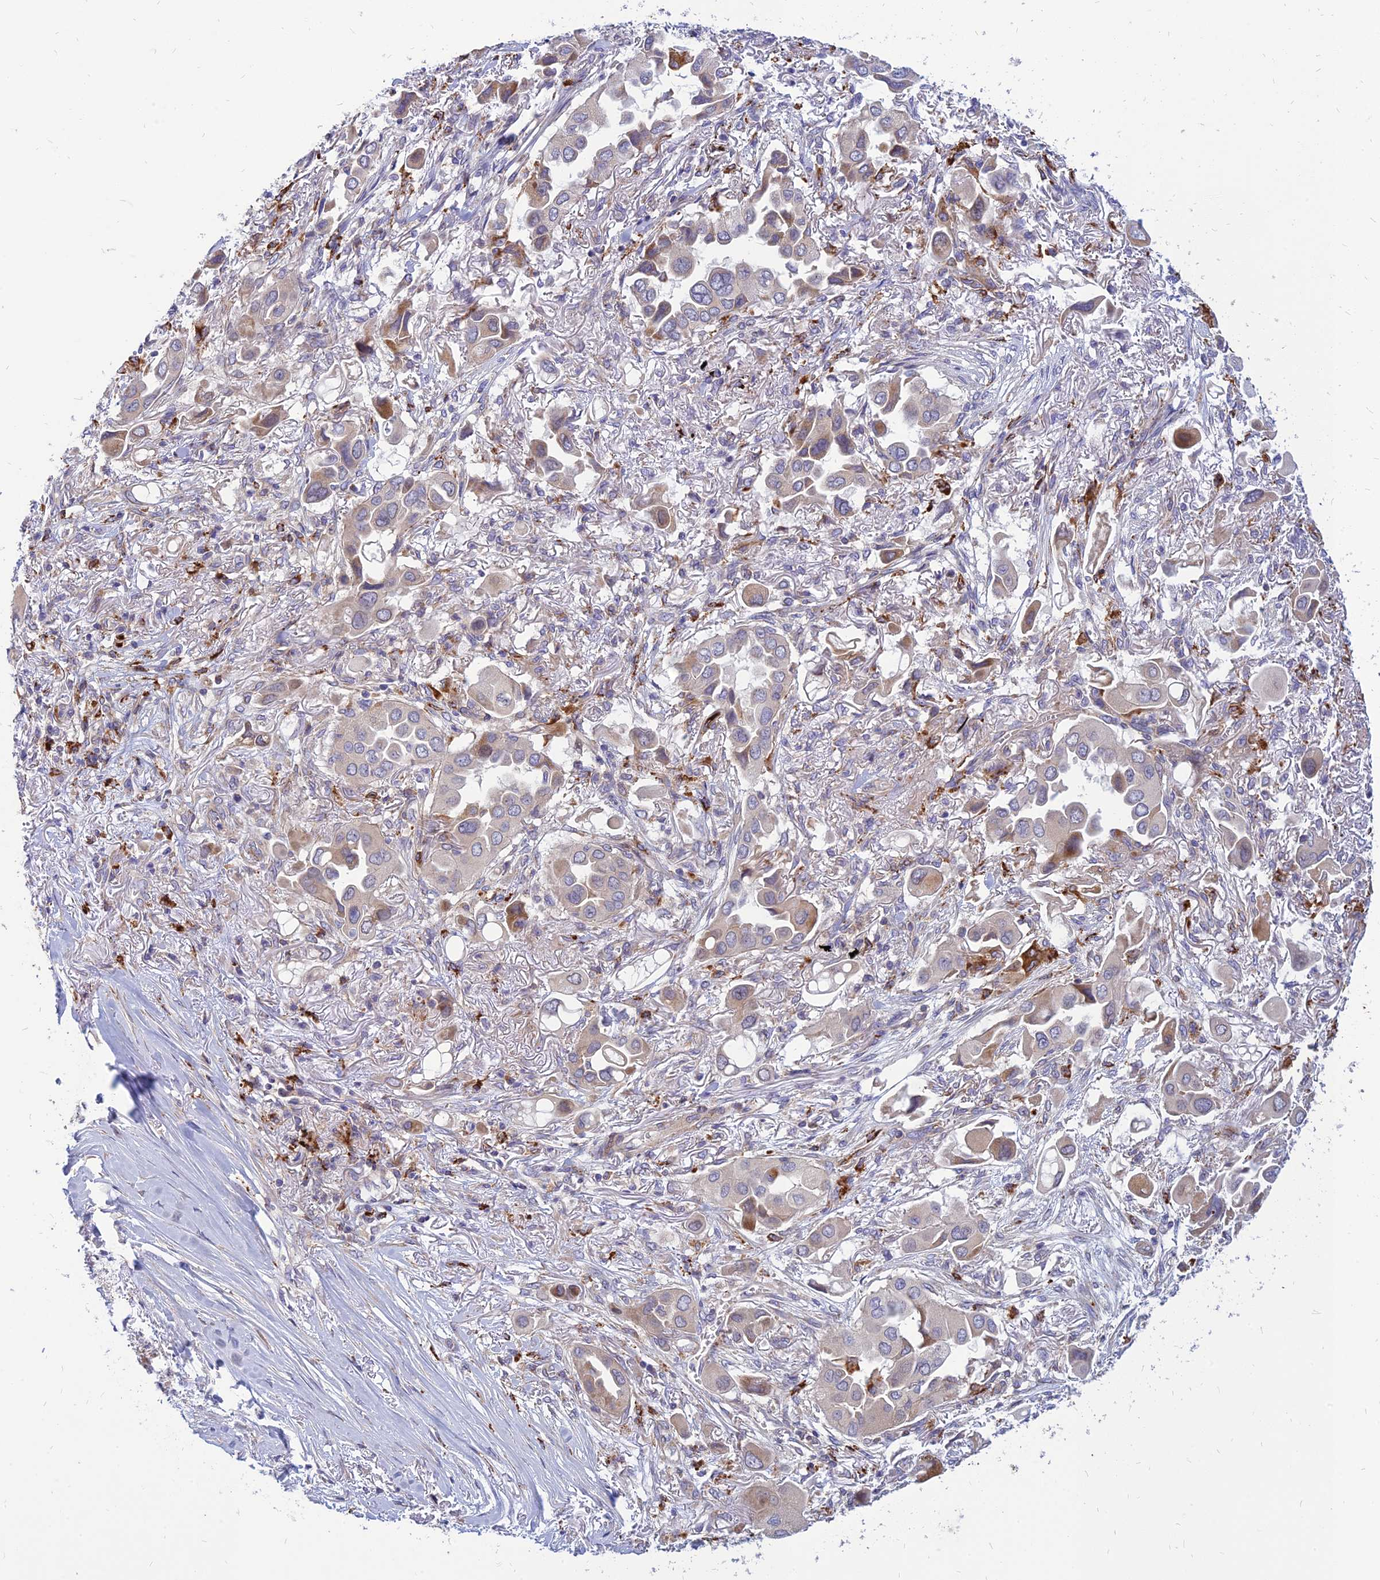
{"staining": {"intensity": "weak", "quantity": "<25%", "location": "cytoplasmic/membranous"}, "tissue": "lung cancer", "cell_type": "Tumor cells", "image_type": "cancer", "snomed": [{"axis": "morphology", "description": "Adenocarcinoma, NOS"}, {"axis": "topography", "description": "Lung"}], "caption": "Lung cancer stained for a protein using immunohistochemistry (IHC) exhibits no staining tumor cells.", "gene": "PHKA2", "patient": {"sex": "female", "age": 76}}